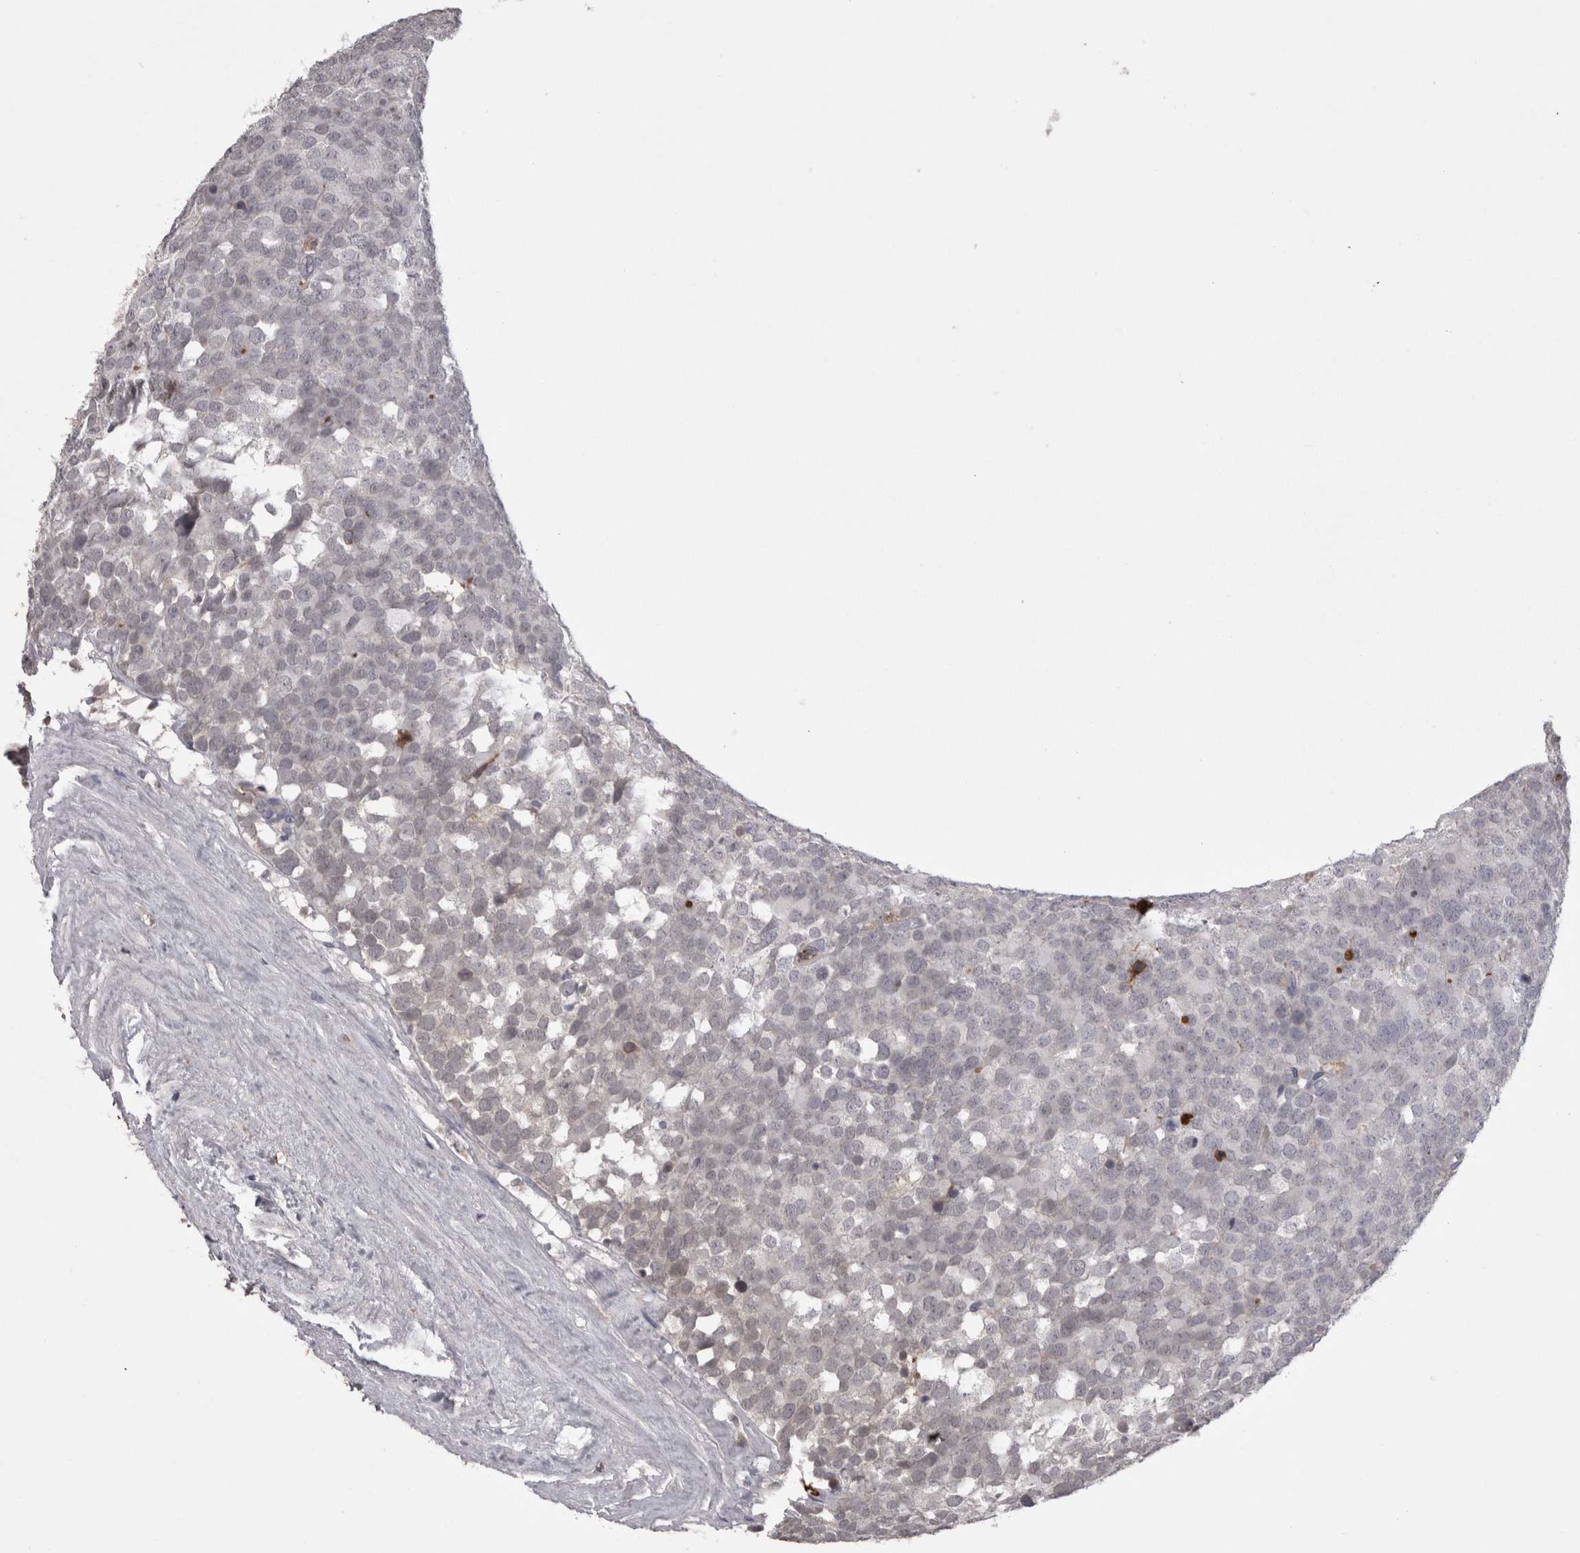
{"staining": {"intensity": "weak", "quantity": "<25%", "location": "nuclear"}, "tissue": "testis cancer", "cell_type": "Tumor cells", "image_type": "cancer", "snomed": [{"axis": "morphology", "description": "Seminoma, NOS"}, {"axis": "topography", "description": "Testis"}], "caption": "Photomicrograph shows no significant protein expression in tumor cells of seminoma (testis).", "gene": "SAA4", "patient": {"sex": "male", "age": 71}}